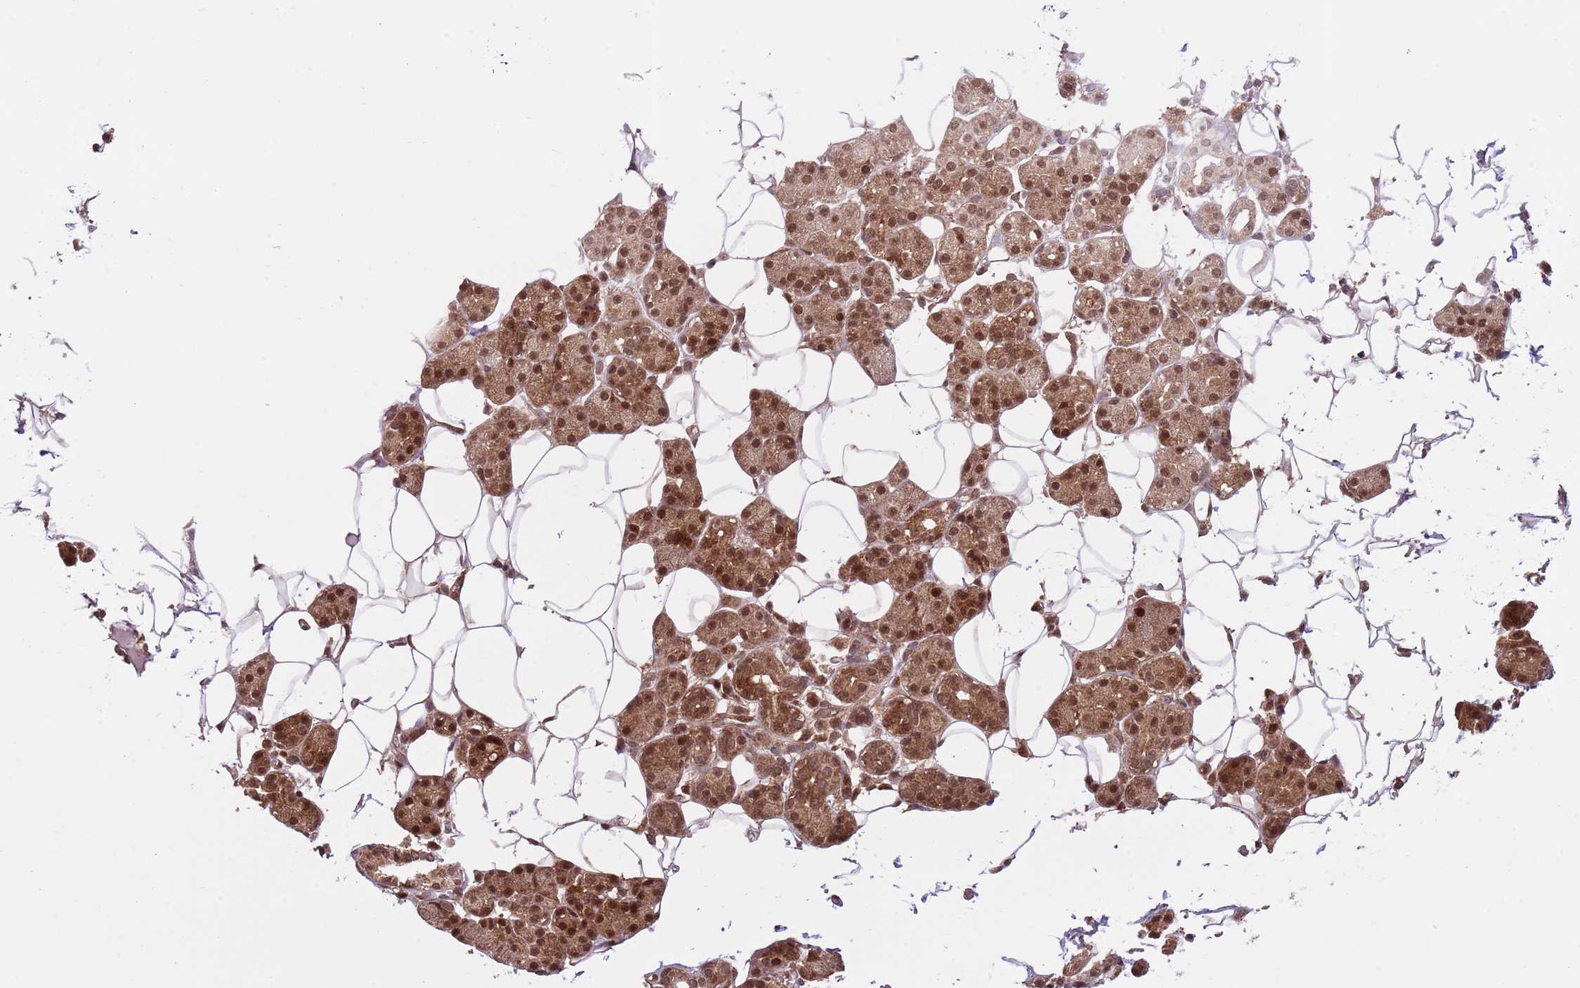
{"staining": {"intensity": "strong", "quantity": ">75%", "location": "cytoplasmic/membranous,nuclear"}, "tissue": "salivary gland", "cell_type": "Glandular cells", "image_type": "normal", "snomed": [{"axis": "morphology", "description": "Normal tissue, NOS"}, {"axis": "topography", "description": "Salivary gland"}], "caption": "IHC photomicrograph of normal salivary gland stained for a protein (brown), which demonstrates high levels of strong cytoplasmic/membranous,nuclear staining in about >75% of glandular cells.", "gene": "HDHD2", "patient": {"sex": "female", "age": 33}}